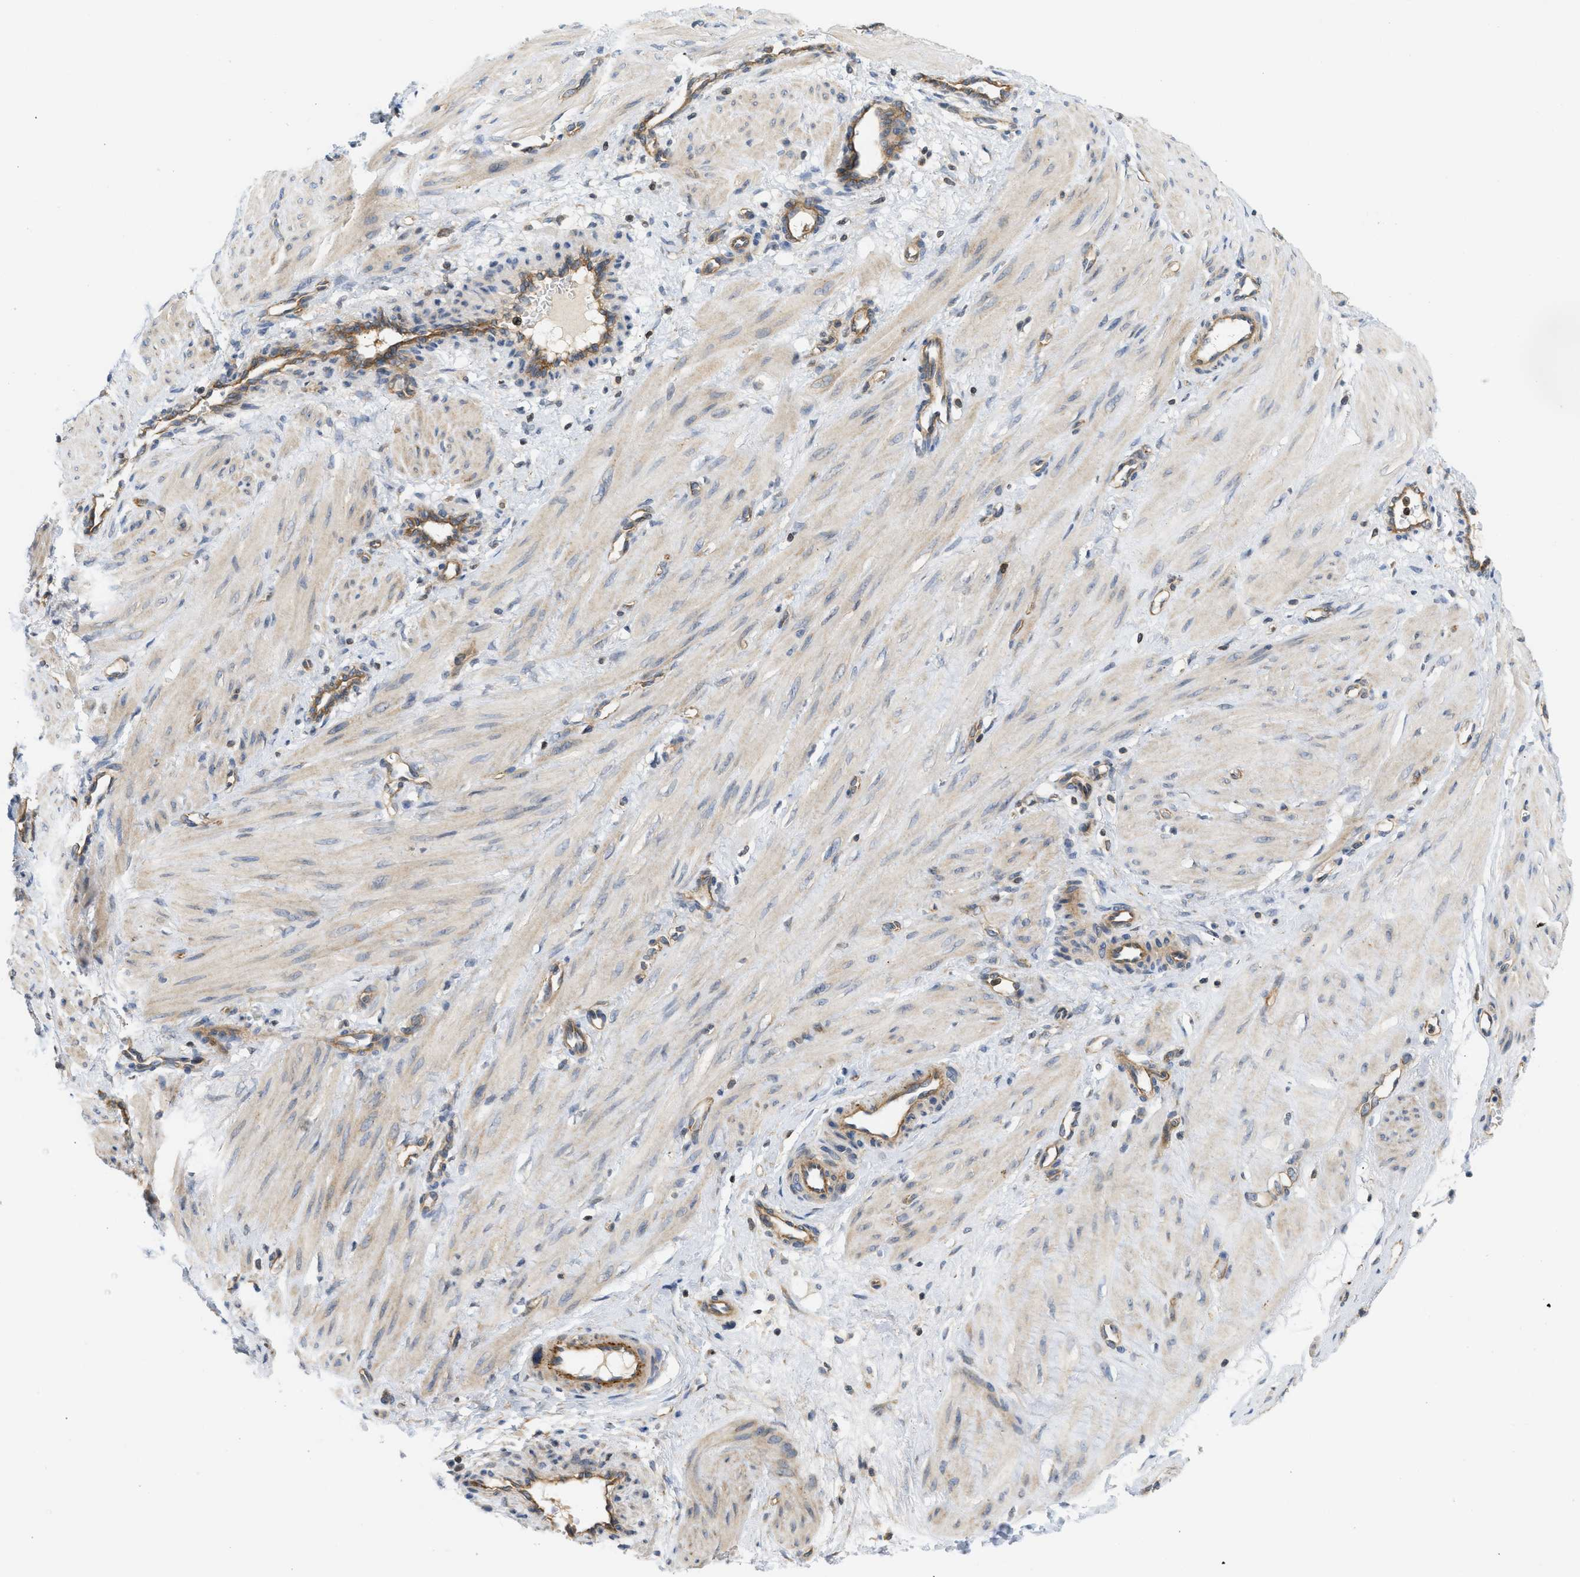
{"staining": {"intensity": "weak", "quantity": ">75%", "location": "cytoplasmic/membranous"}, "tissue": "smooth muscle", "cell_type": "Smooth muscle cells", "image_type": "normal", "snomed": [{"axis": "morphology", "description": "Normal tissue, NOS"}, {"axis": "topography", "description": "Endometrium"}], "caption": "Smooth muscle stained with a brown dye demonstrates weak cytoplasmic/membranous positive expression in approximately >75% of smooth muscle cells.", "gene": "STRN", "patient": {"sex": "female", "age": 33}}